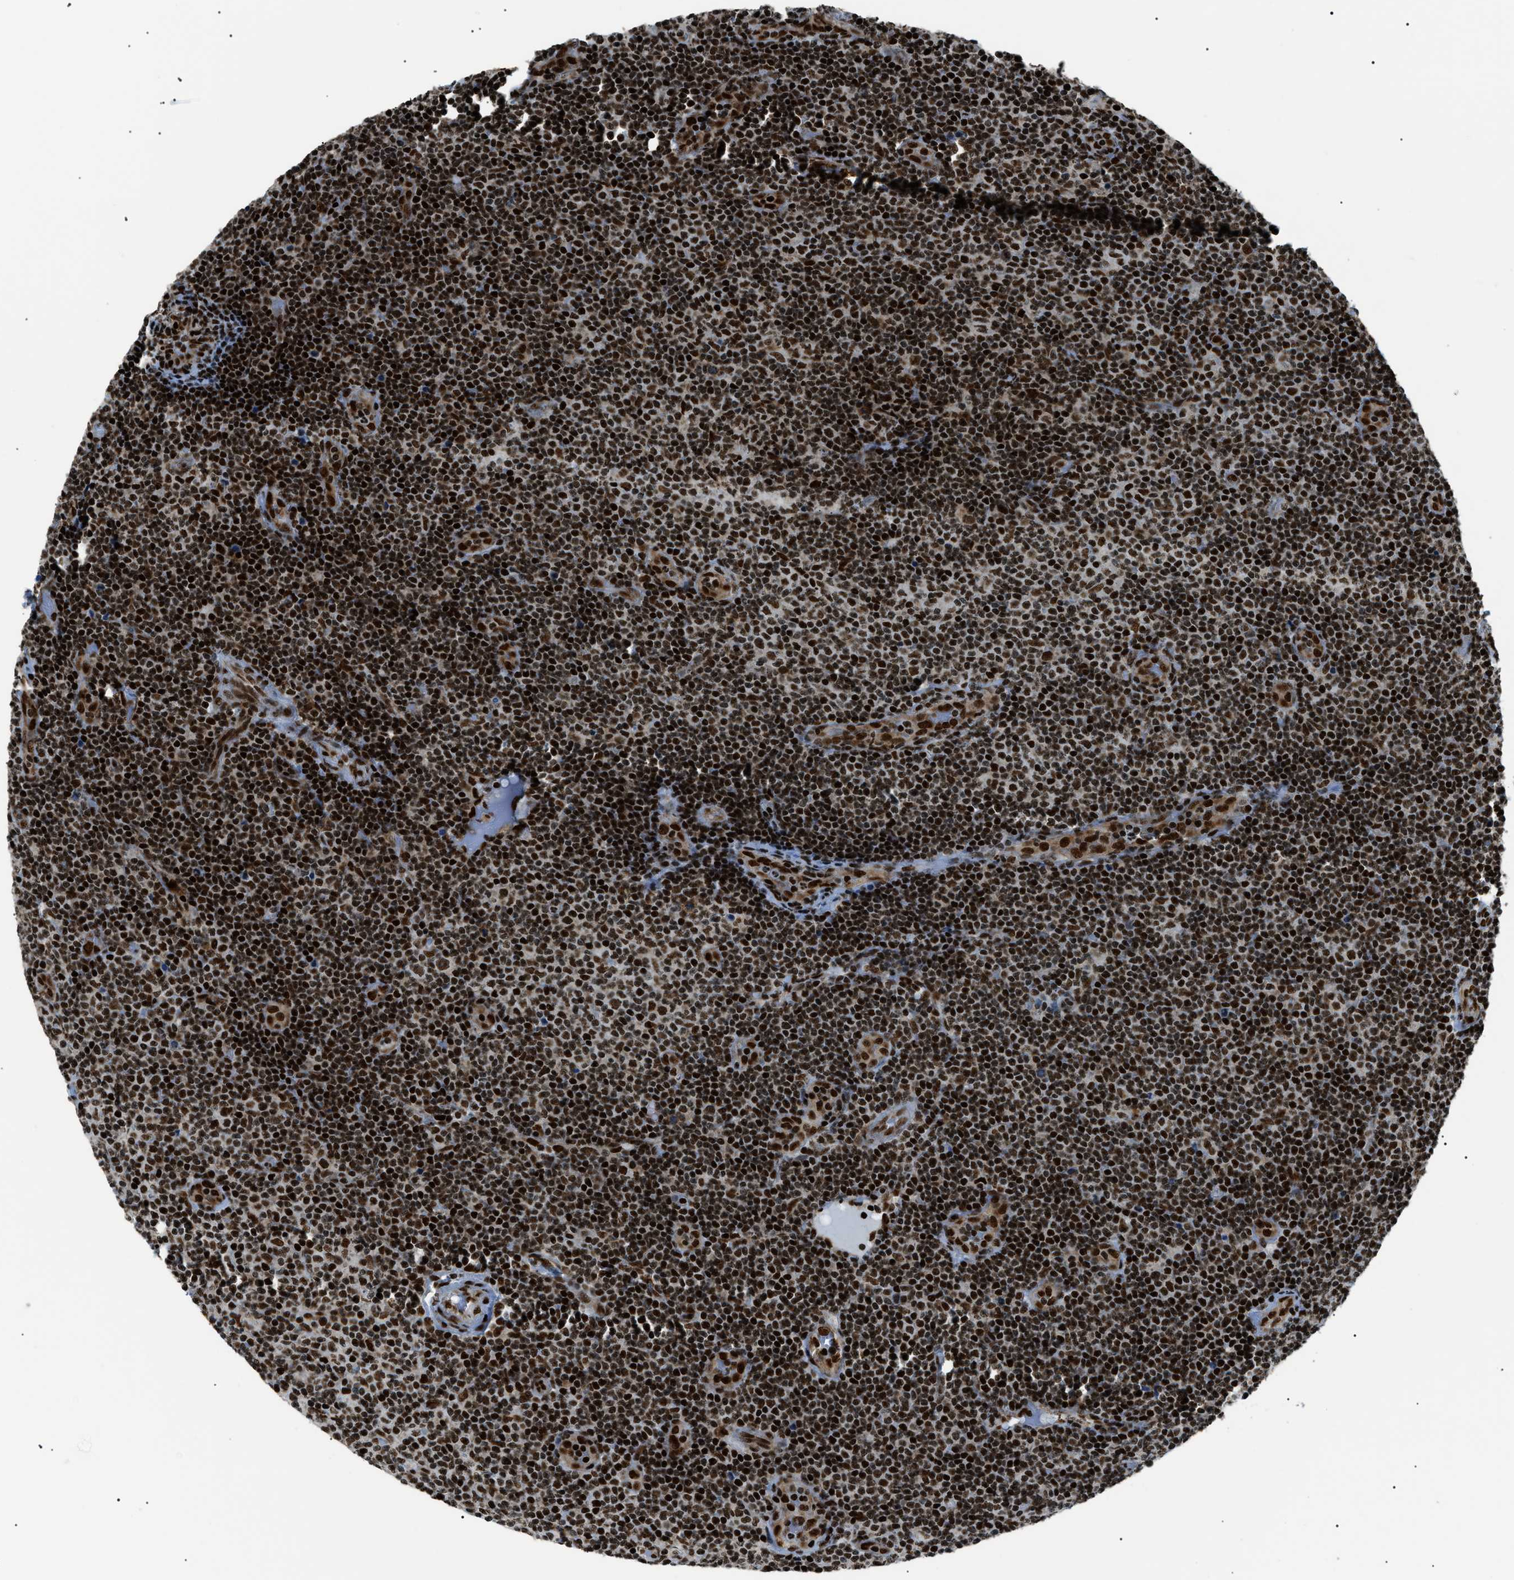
{"staining": {"intensity": "strong", "quantity": ">75%", "location": "nuclear"}, "tissue": "lymphoma", "cell_type": "Tumor cells", "image_type": "cancer", "snomed": [{"axis": "morphology", "description": "Malignant lymphoma, non-Hodgkin's type, Low grade"}, {"axis": "topography", "description": "Lymph node"}], "caption": "High-magnification brightfield microscopy of lymphoma stained with DAB (brown) and counterstained with hematoxylin (blue). tumor cells exhibit strong nuclear positivity is identified in about>75% of cells.", "gene": "HNRNPK", "patient": {"sex": "male", "age": 83}}